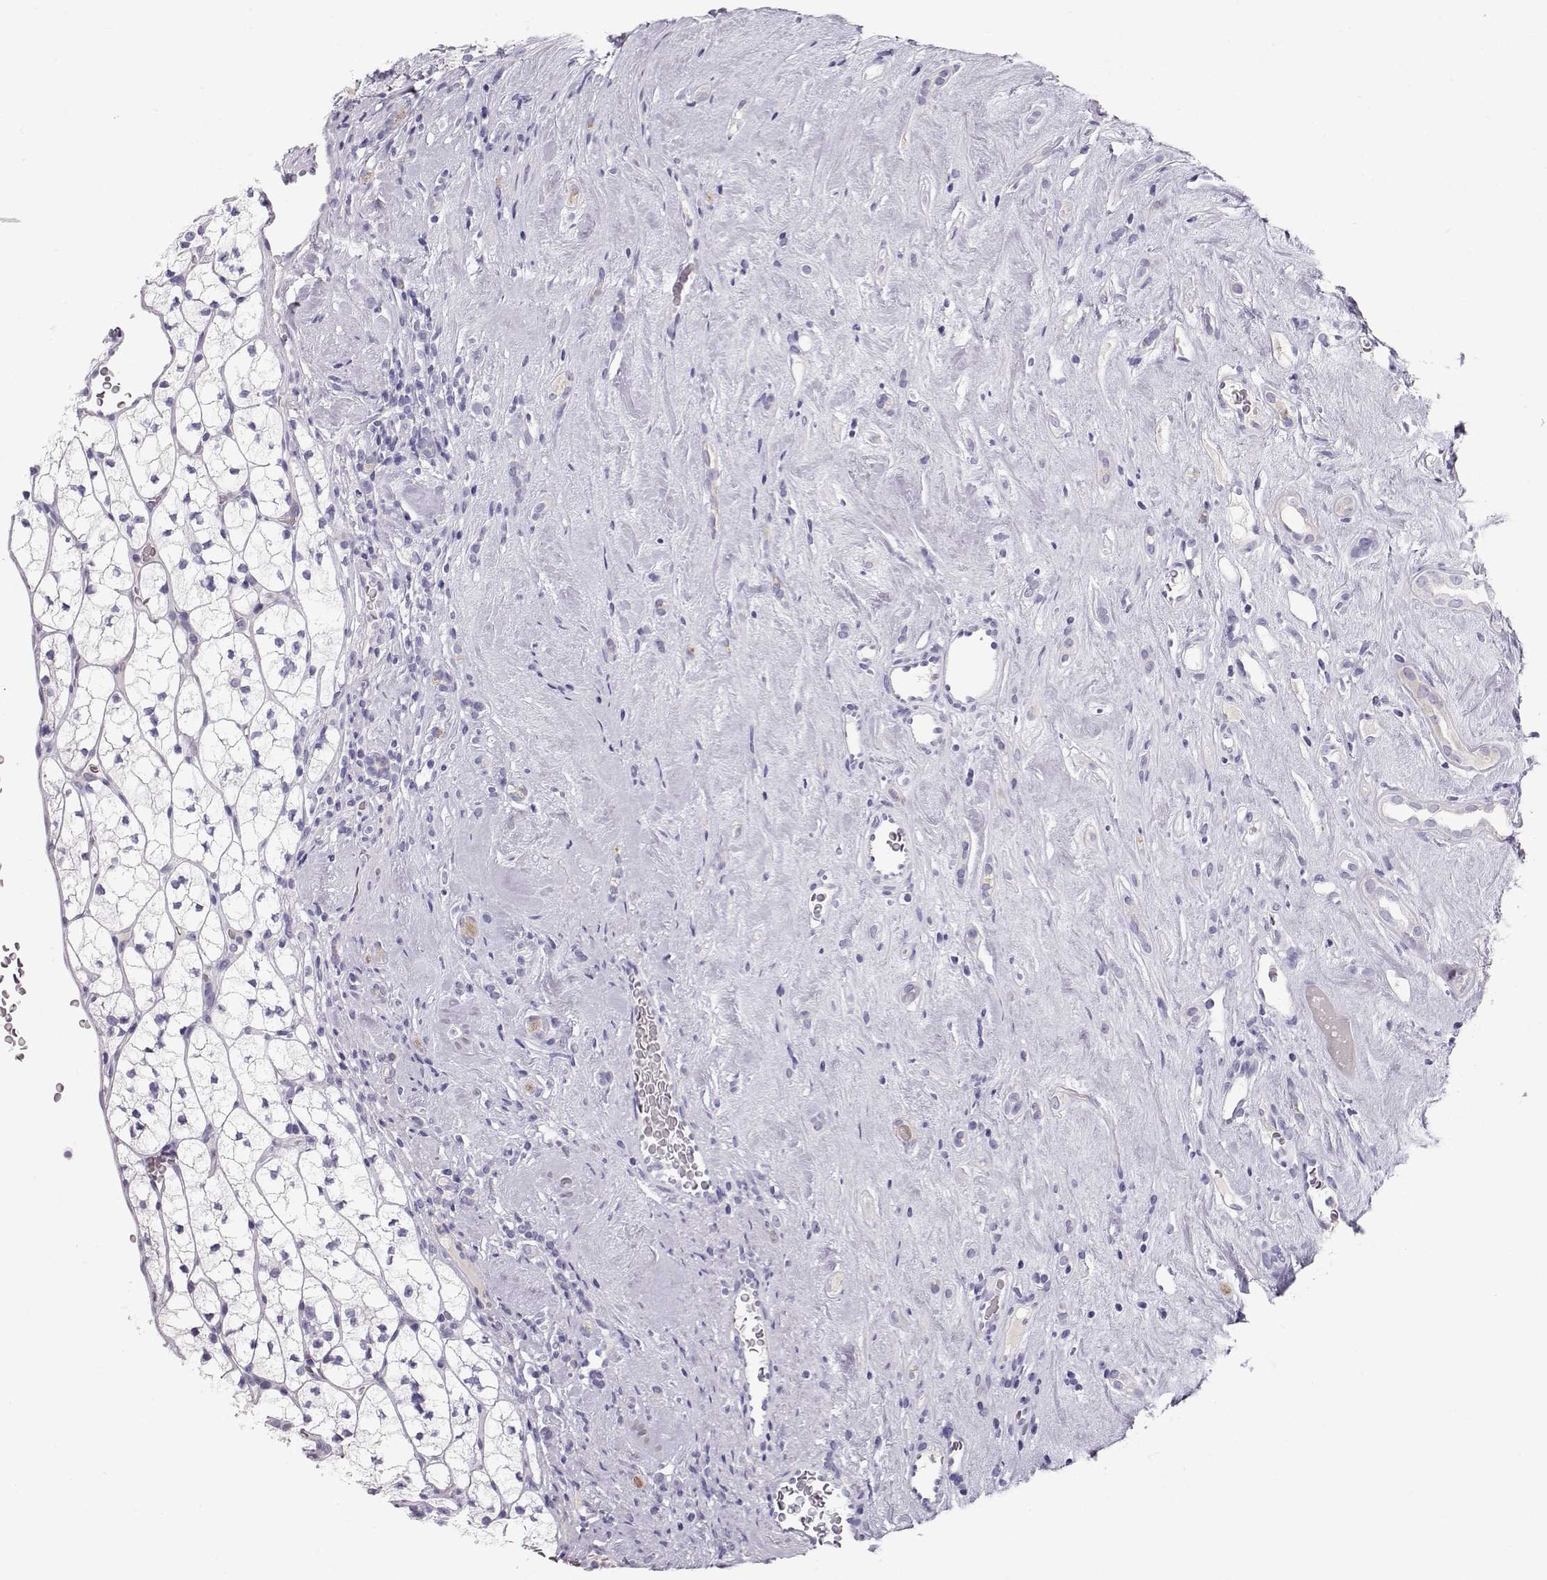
{"staining": {"intensity": "negative", "quantity": "none", "location": "none"}, "tissue": "renal cancer", "cell_type": "Tumor cells", "image_type": "cancer", "snomed": [{"axis": "morphology", "description": "Adenocarcinoma, NOS"}, {"axis": "topography", "description": "Kidney"}], "caption": "Adenocarcinoma (renal) was stained to show a protein in brown. There is no significant positivity in tumor cells. Brightfield microscopy of IHC stained with DAB (brown) and hematoxylin (blue), captured at high magnification.", "gene": "GPR26", "patient": {"sex": "female", "age": 89}}